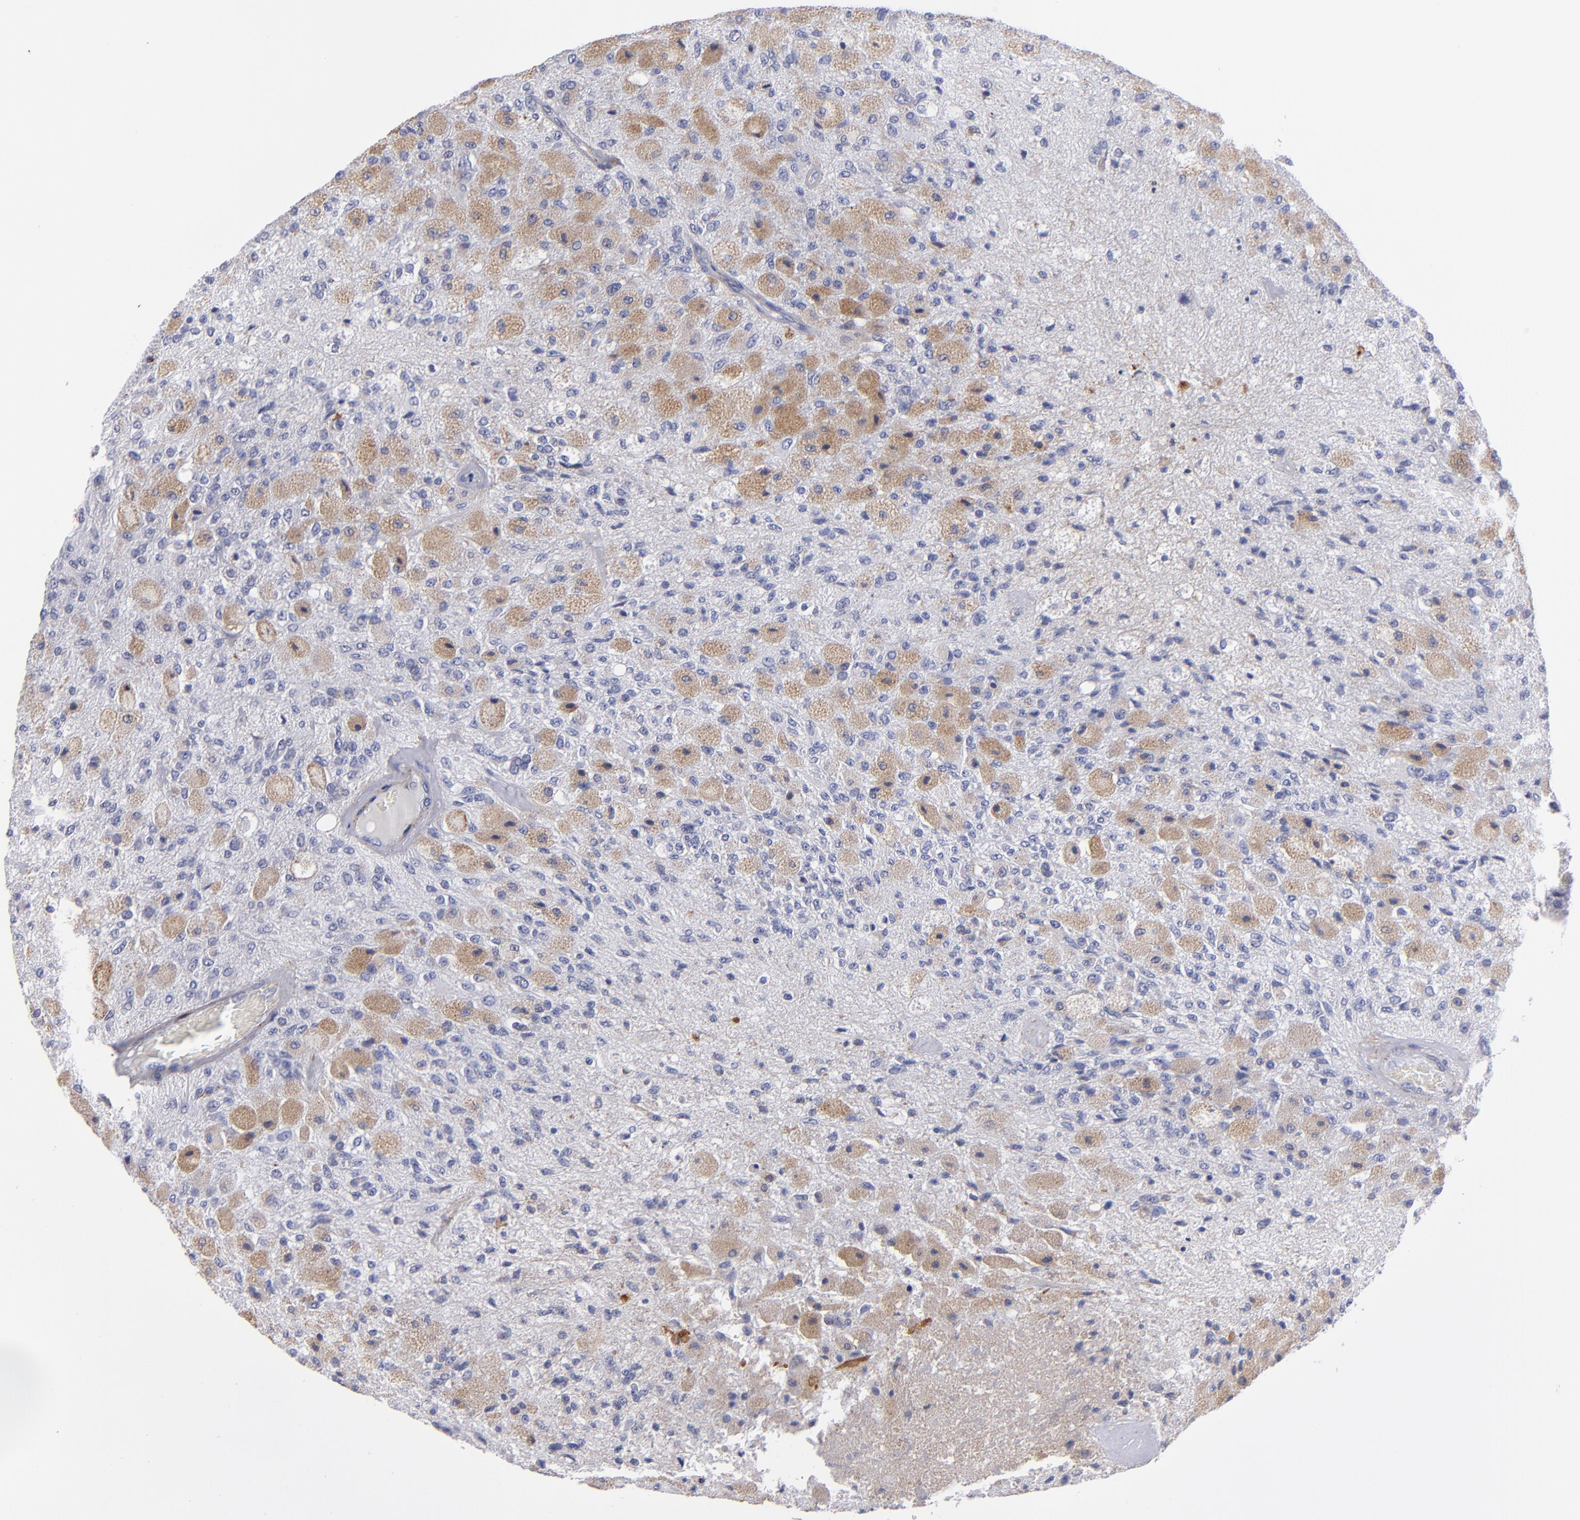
{"staining": {"intensity": "weak", "quantity": "25%-75%", "location": "cytoplasmic/membranous"}, "tissue": "glioma", "cell_type": "Tumor cells", "image_type": "cancer", "snomed": [{"axis": "morphology", "description": "Normal tissue, NOS"}, {"axis": "morphology", "description": "Glioma, malignant, High grade"}, {"axis": "topography", "description": "Cerebral cortex"}], "caption": "Glioma stained for a protein reveals weak cytoplasmic/membranous positivity in tumor cells.", "gene": "MFGE8", "patient": {"sex": "male", "age": 77}}